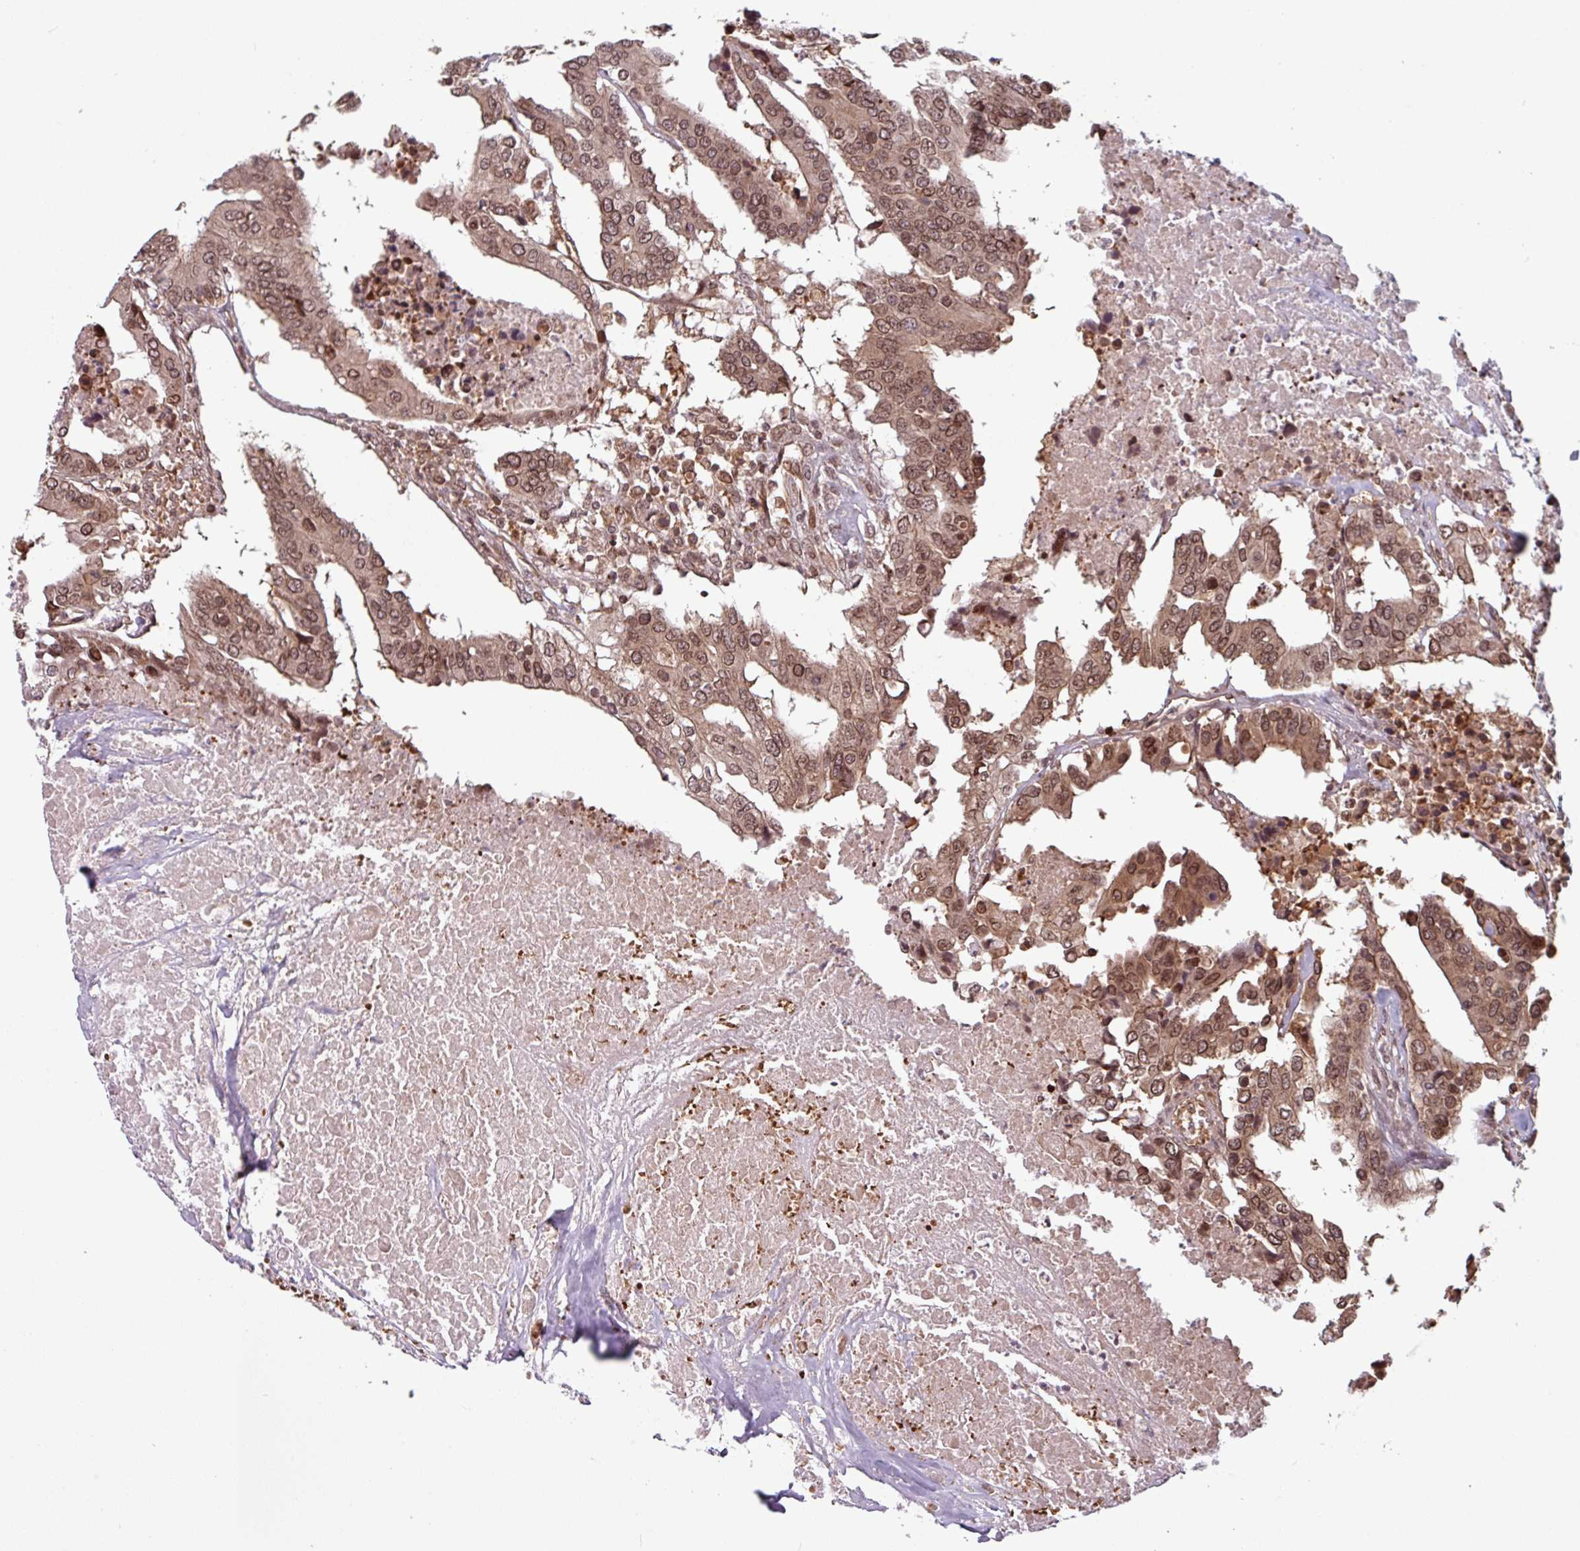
{"staining": {"intensity": "moderate", "quantity": ">75%", "location": "cytoplasmic/membranous,nuclear"}, "tissue": "colorectal cancer", "cell_type": "Tumor cells", "image_type": "cancer", "snomed": [{"axis": "morphology", "description": "Adenocarcinoma, NOS"}, {"axis": "topography", "description": "Colon"}], "caption": "Immunohistochemistry (IHC) histopathology image of neoplastic tissue: colorectal adenocarcinoma stained using IHC reveals medium levels of moderate protein expression localized specifically in the cytoplasmic/membranous and nuclear of tumor cells, appearing as a cytoplasmic/membranous and nuclear brown color.", "gene": "RBM4B", "patient": {"sex": "male", "age": 77}}